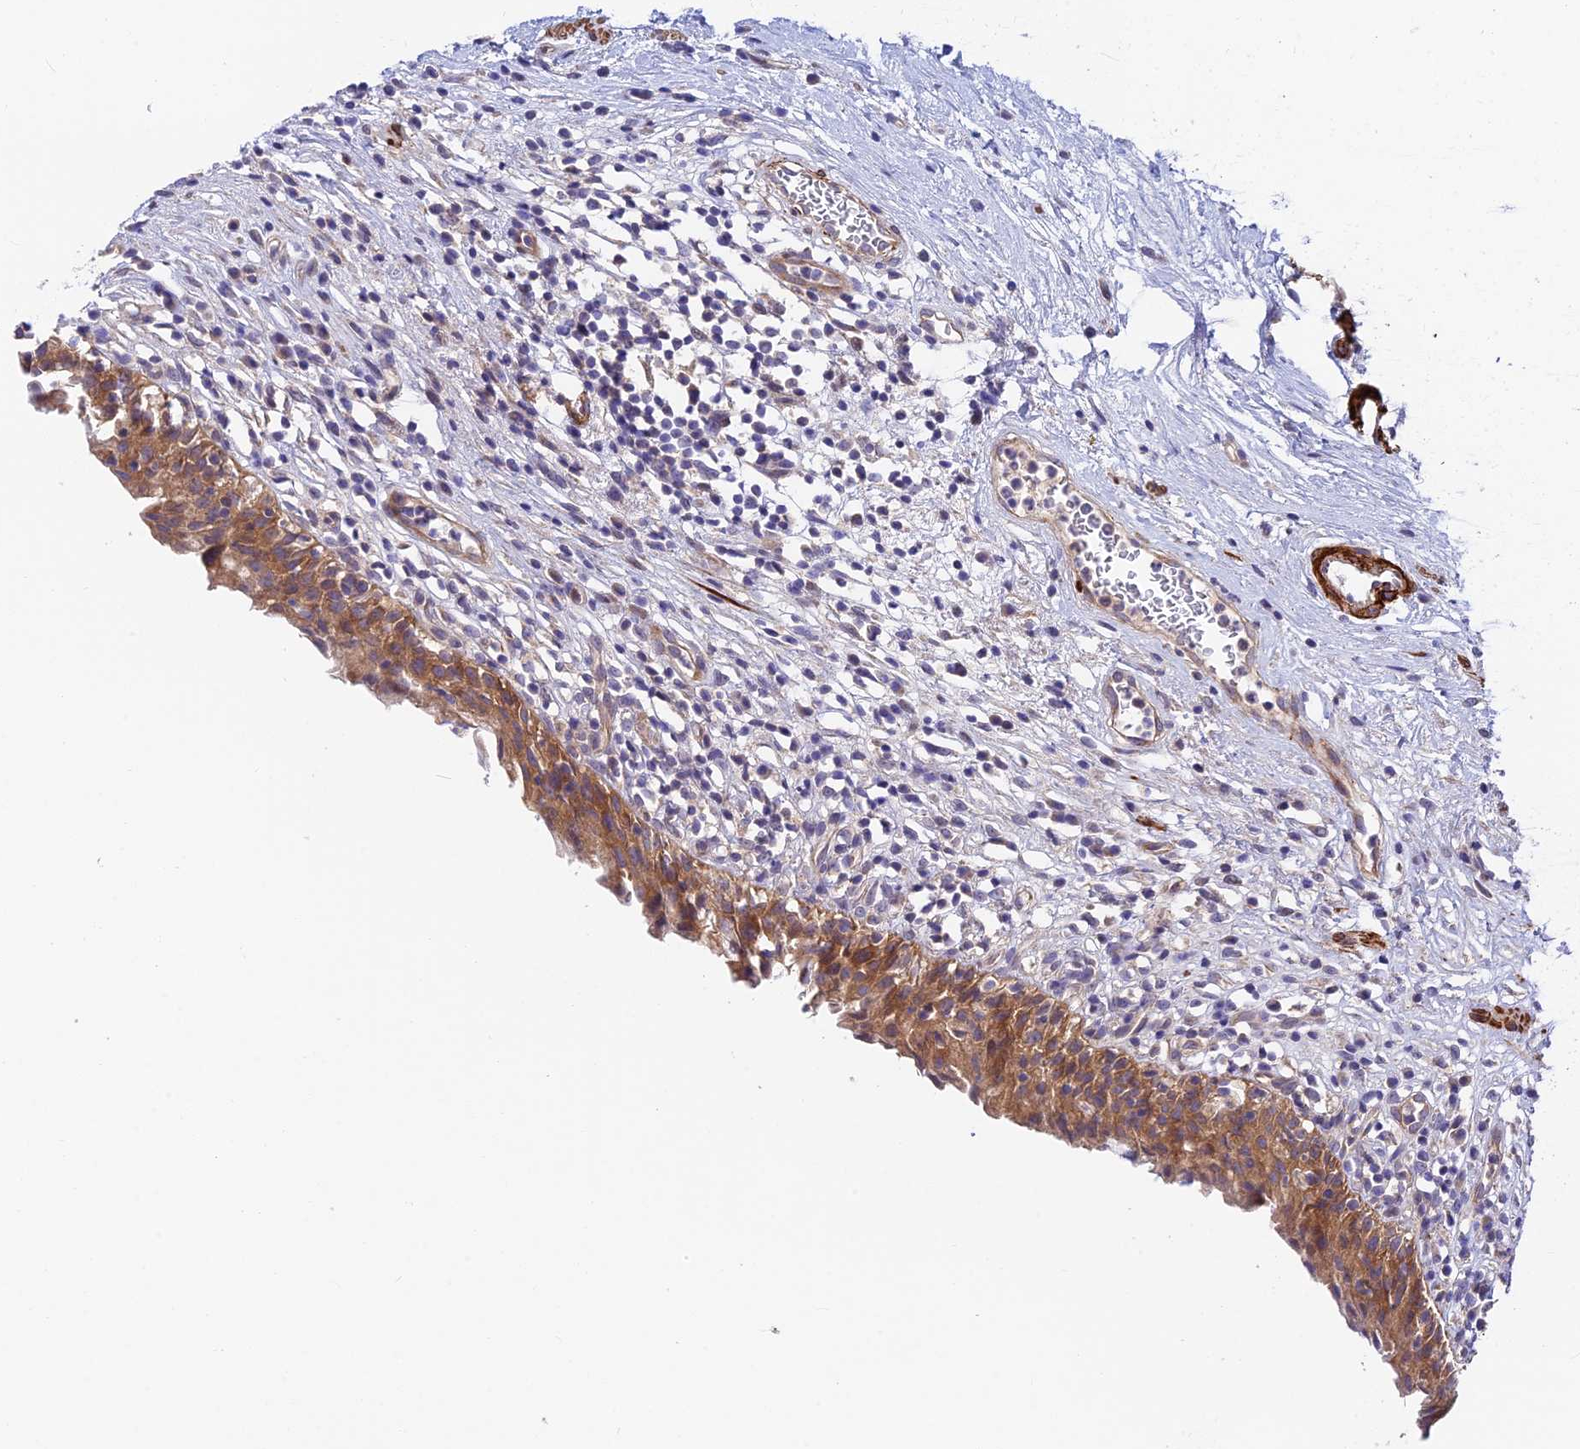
{"staining": {"intensity": "moderate", "quantity": ">75%", "location": "cytoplasmic/membranous"}, "tissue": "urinary bladder", "cell_type": "Urothelial cells", "image_type": "normal", "snomed": [{"axis": "morphology", "description": "Normal tissue, NOS"}, {"axis": "morphology", "description": "Inflammation, NOS"}, {"axis": "topography", "description": "Urinary bladder"}], "caption": "Immunohistochemistry (IHC) photomicrograph of unremarkable human urinary bladder stained for a protein (brown), which reveals medium levels of moderate cytoplasmic/membranous expression in approximately >75% of urothelial cells.", "gene": "ANKRD50", "patient": {"sex": "male", "age": 63}}